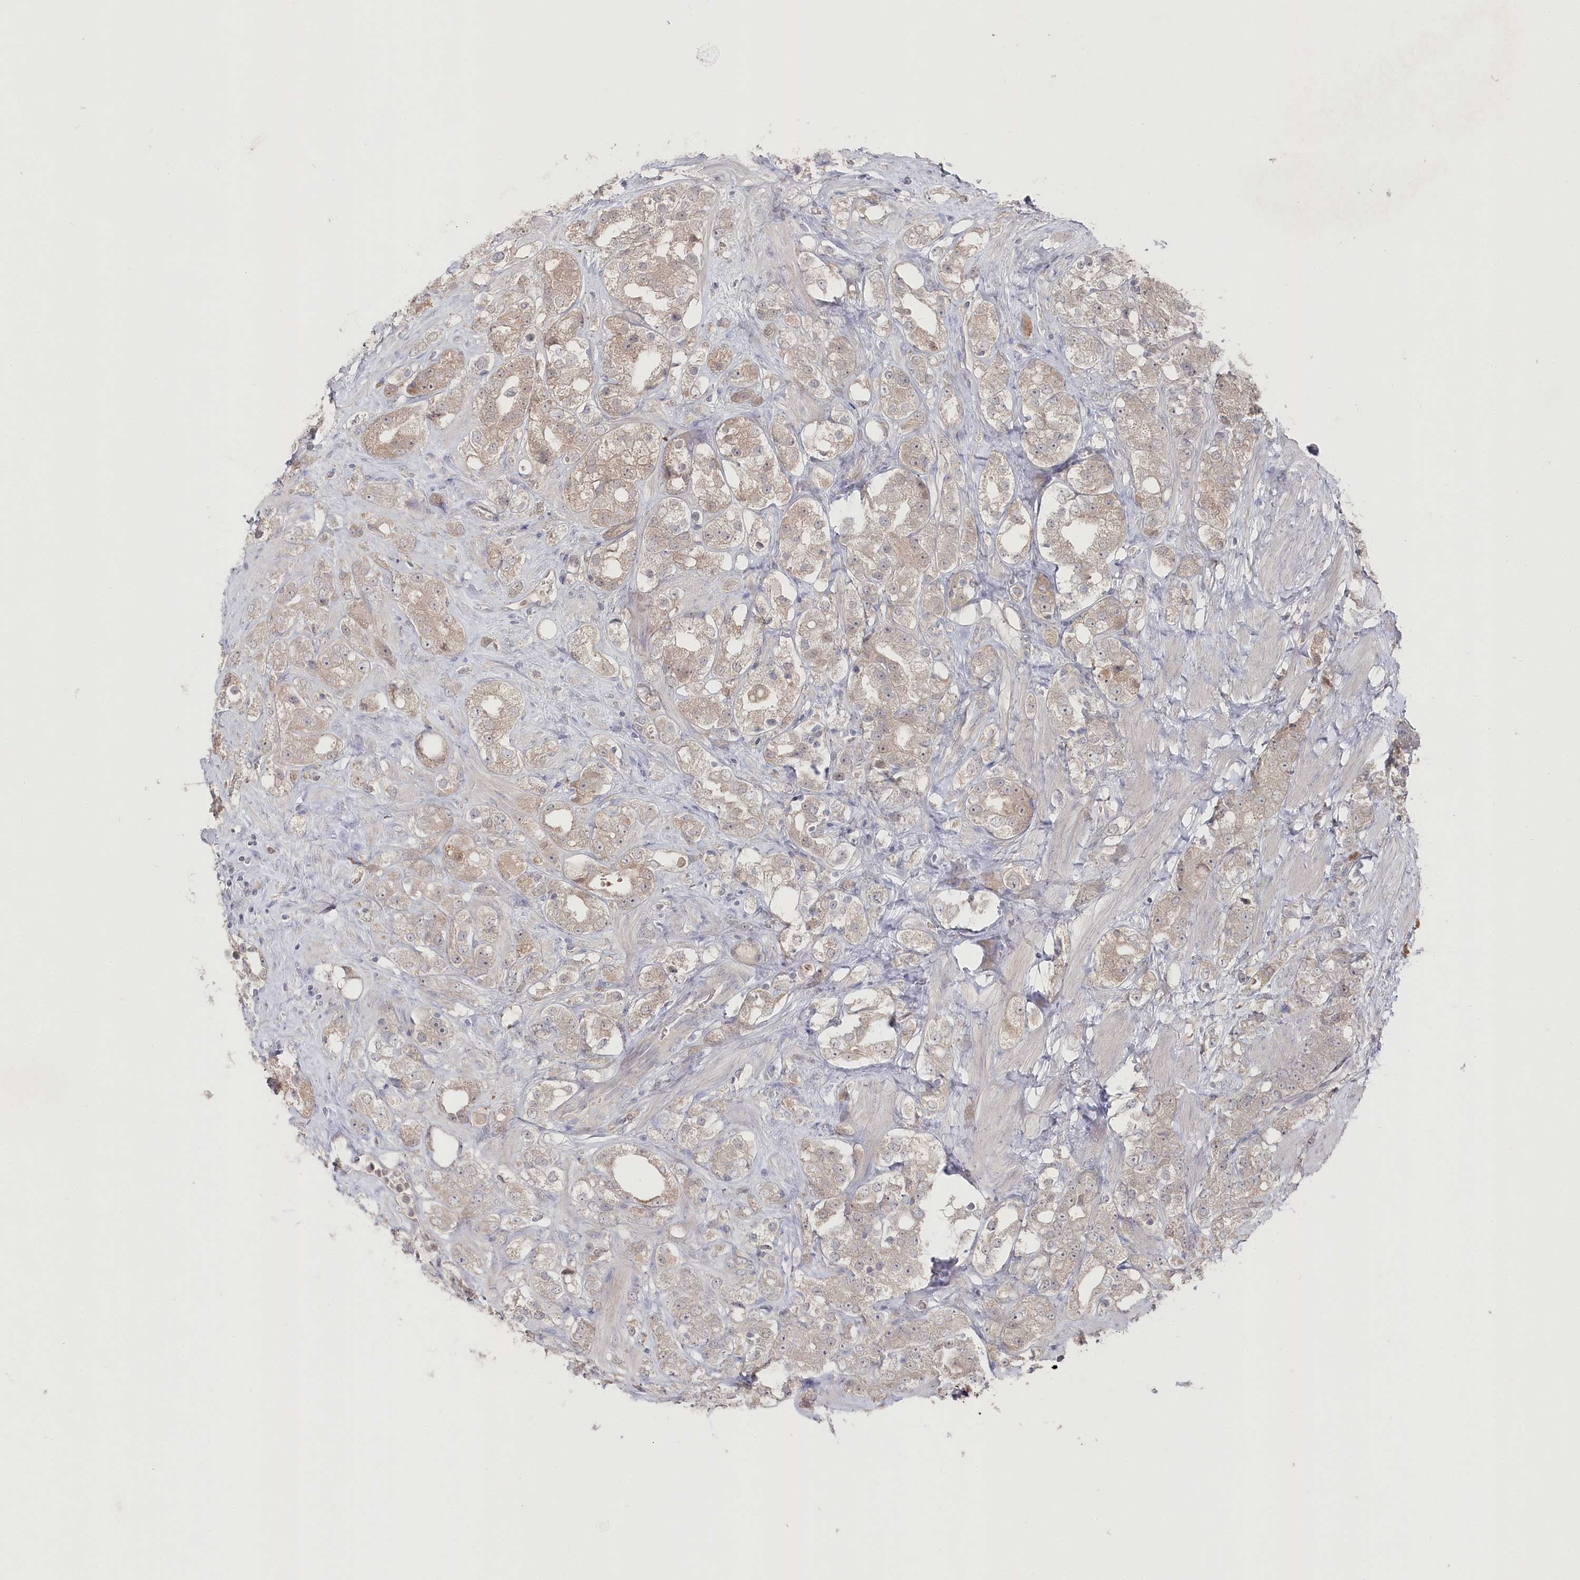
{"staining": {"intensity": "weak", "quantity": "<25%", "location": "cytoplasmic/membranous"}, "tissue": "prostate cancer", "cell_type": "Tumor cells", "image_type": "cancer", "snomed": [{"axis": "morphology", "description": "Adenocarcinoma, NOS"}, {"axis": "topography", "description": "Prostate"}], "caption": "Prostate adenocarcinoma was stained to show a protein in brown. There is no significant expression in tumor cells.", "gene": "TGFBRAP1", "patient": {"sex": "male", "age": 79}}